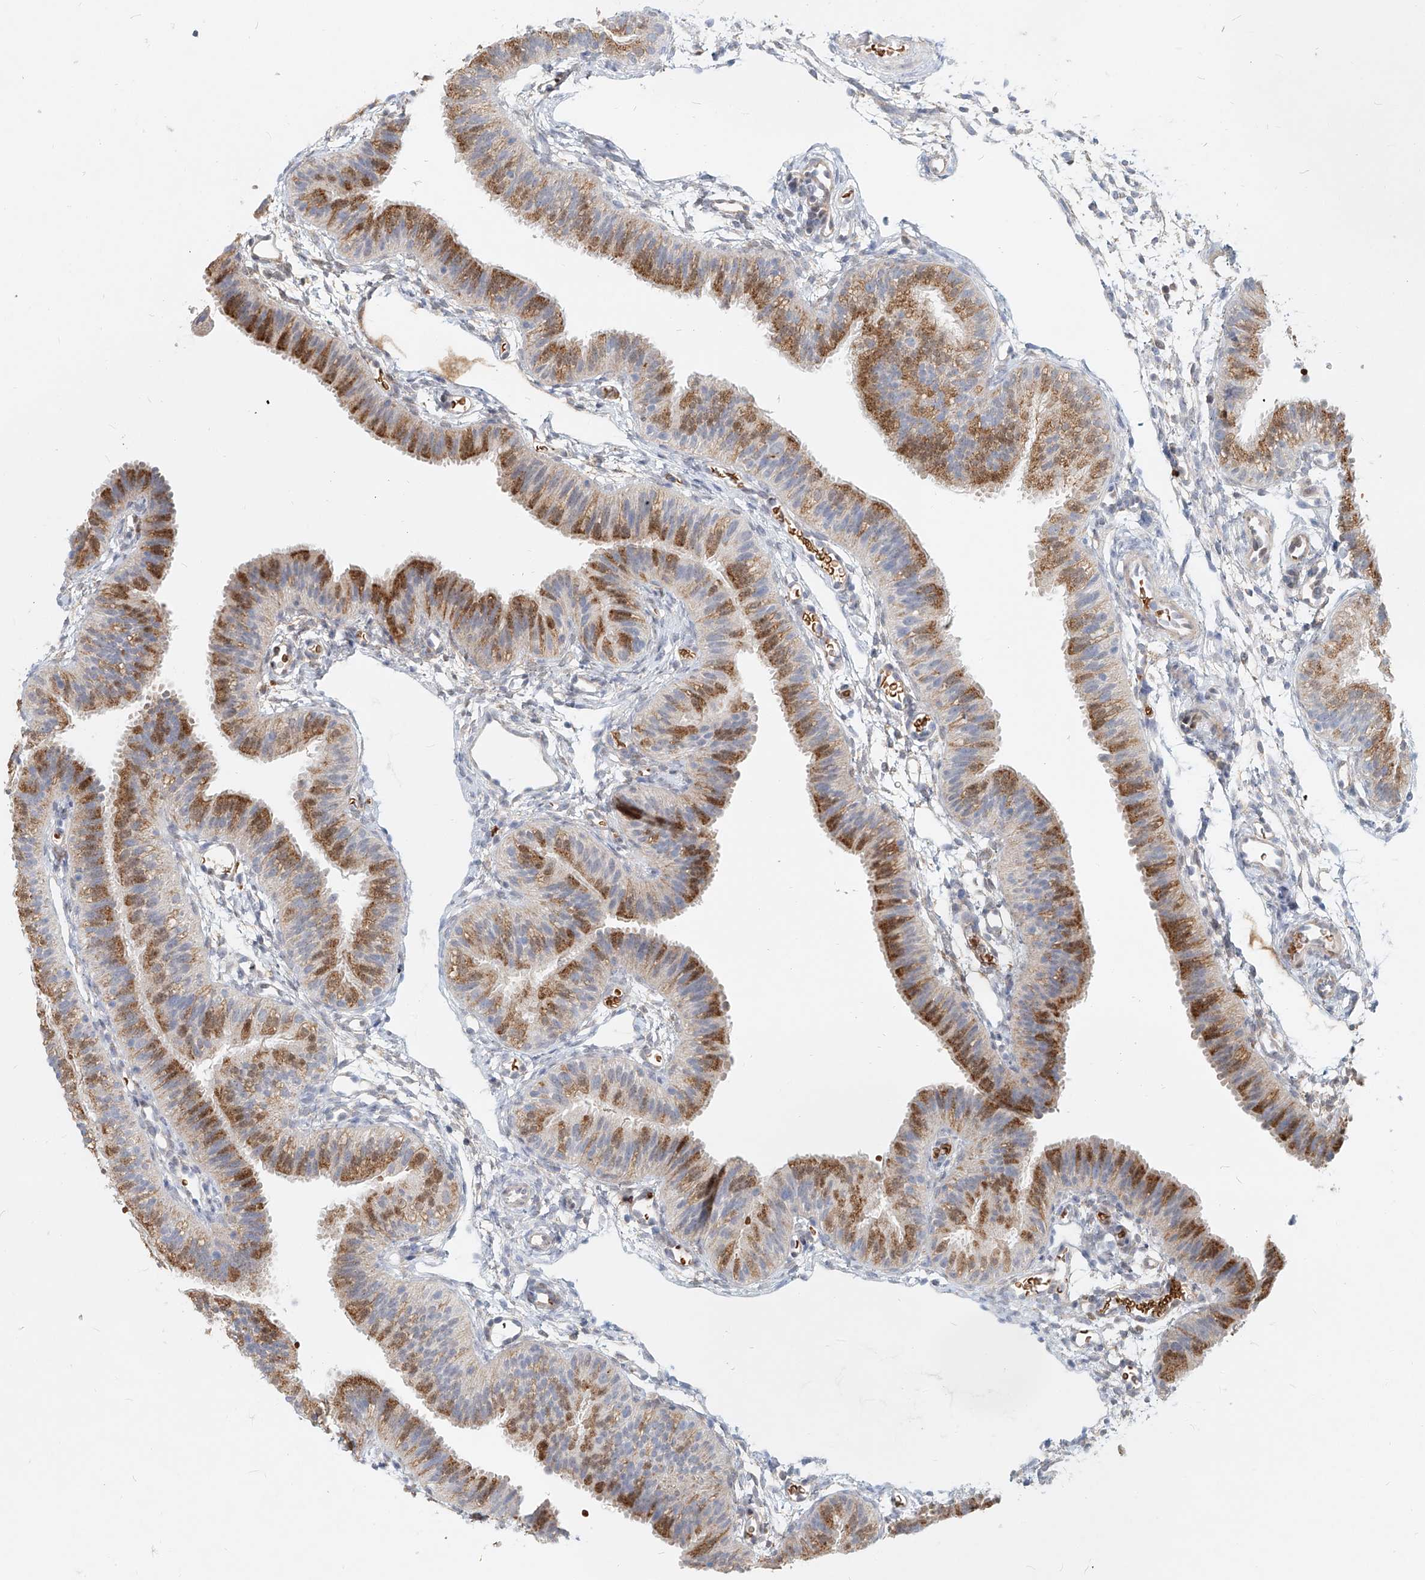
{"staining": {"intensity": "moderate", "quantity": ">75%", "location": "cytoplasmic/membranous"}, "tissue": "fallopian tube", "cell_type": "Glandular cells", "image_type": "normal", "snomed": [{"axis": "morphology", "description": "Normal tissue, NOS"}, {"axis": "topography", "description": "Fallopian tube"}], "caption": "Immunohistochemistry of benign human fallopian tube demonstrates medium levels of moderate cytoplasmic/membranous staining in approximately >75% of glandular cells. (brown staining indicates protein expression, while blue staining denotes nuclei).", "gene": "PTPRA", "patient": {"sex": "female", "age": 35}}